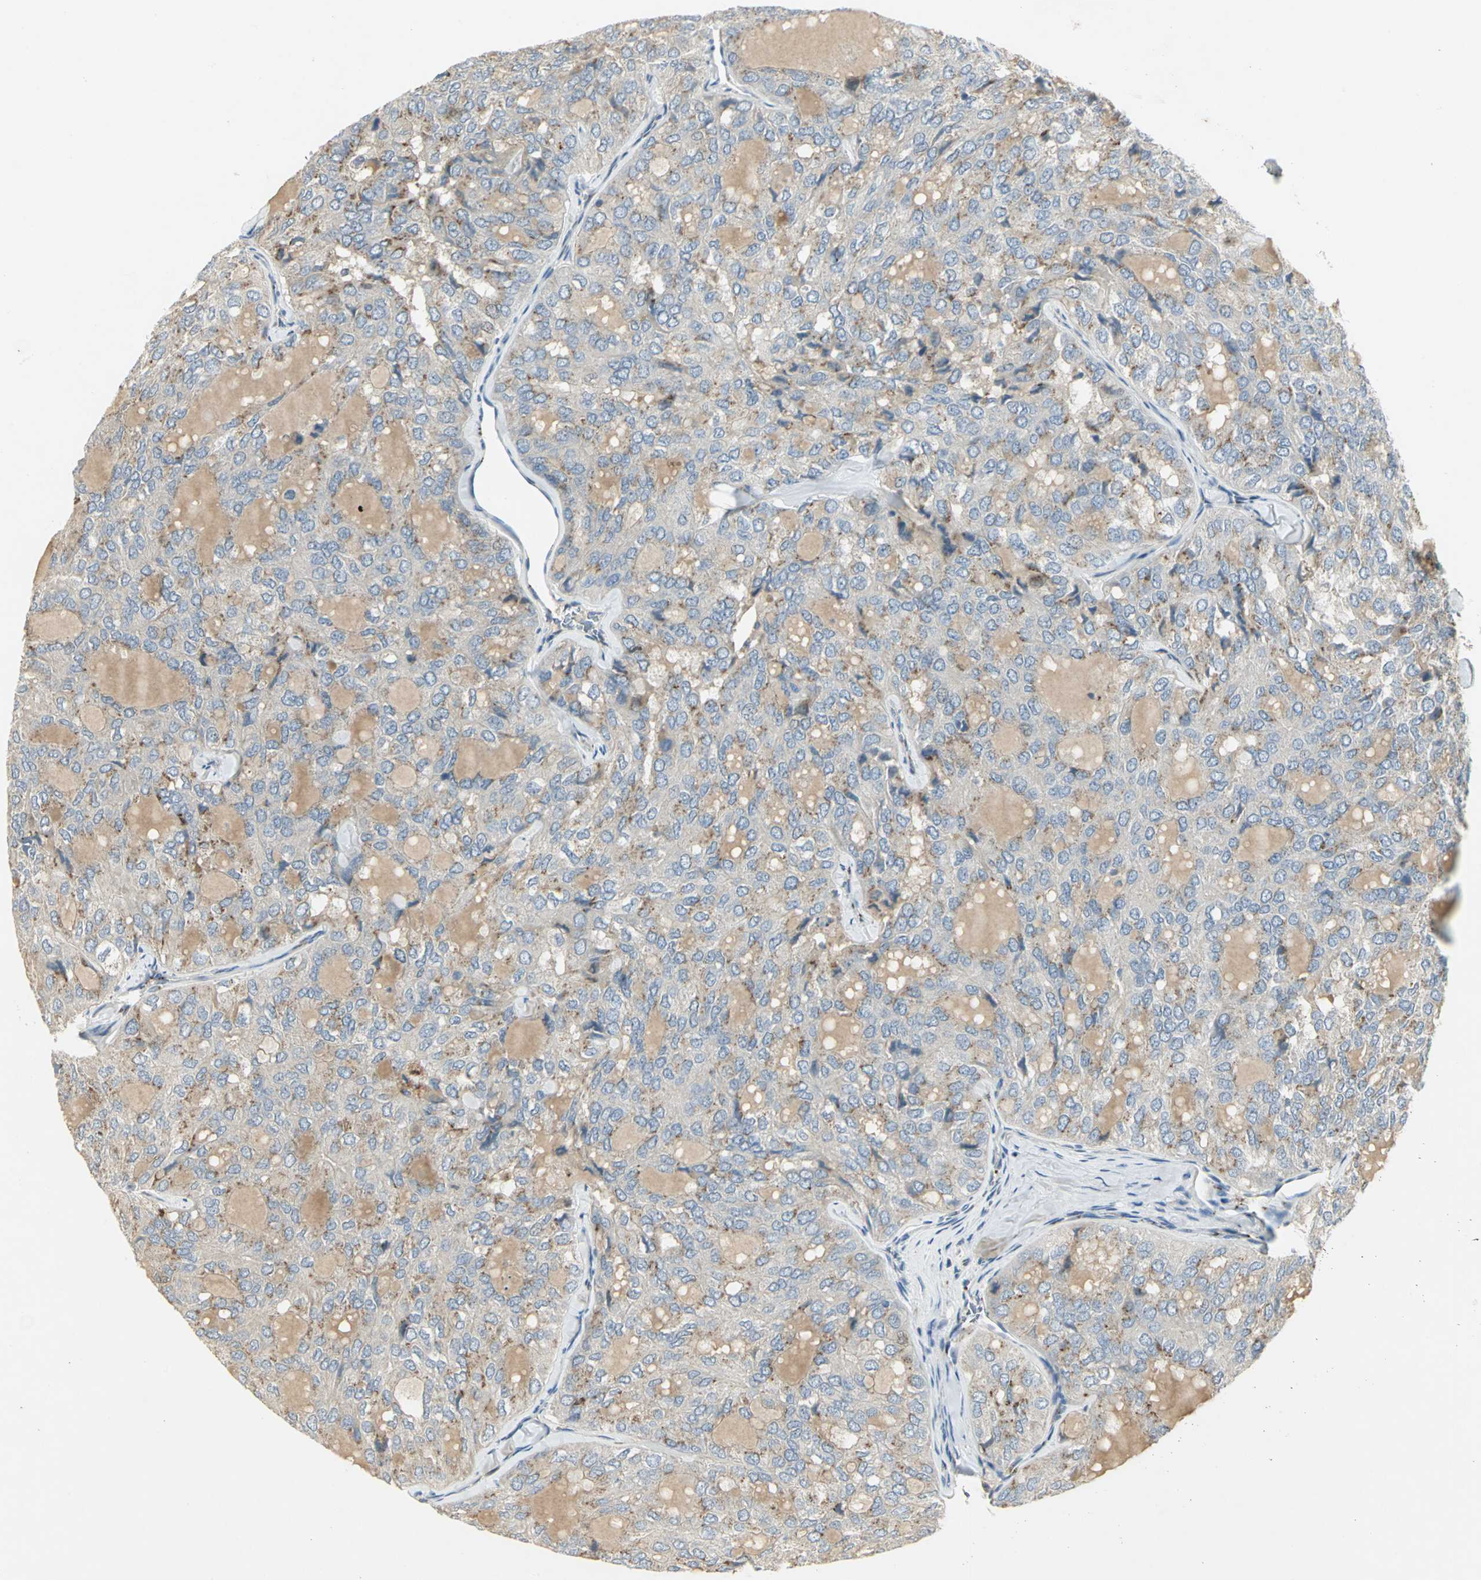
{"staining": {"intensity": "weak", "quantity": "25%-75%", "location": "cytoplasmic/membranous"}, "tissue": "thyroid cancer", "cell_type": "Tumor cells", "image_type": "cancer", "snomed": [{"axis": "morphology", "description": "Follicular adenoma carcinoma, NOS"}, {"axis": "topography", "description": "Thyroid gland"}], "caption": "This micrograph exhibits immunohistochemistry (IHC) staining of follicular adenoma carcinoma (thyroid), with low weak cytoplasmic/membranous staining in approximately 25%-75% of tumor cells.", "gene": "TM9SF2", "patient": {"sex": "male", "age": 75}}